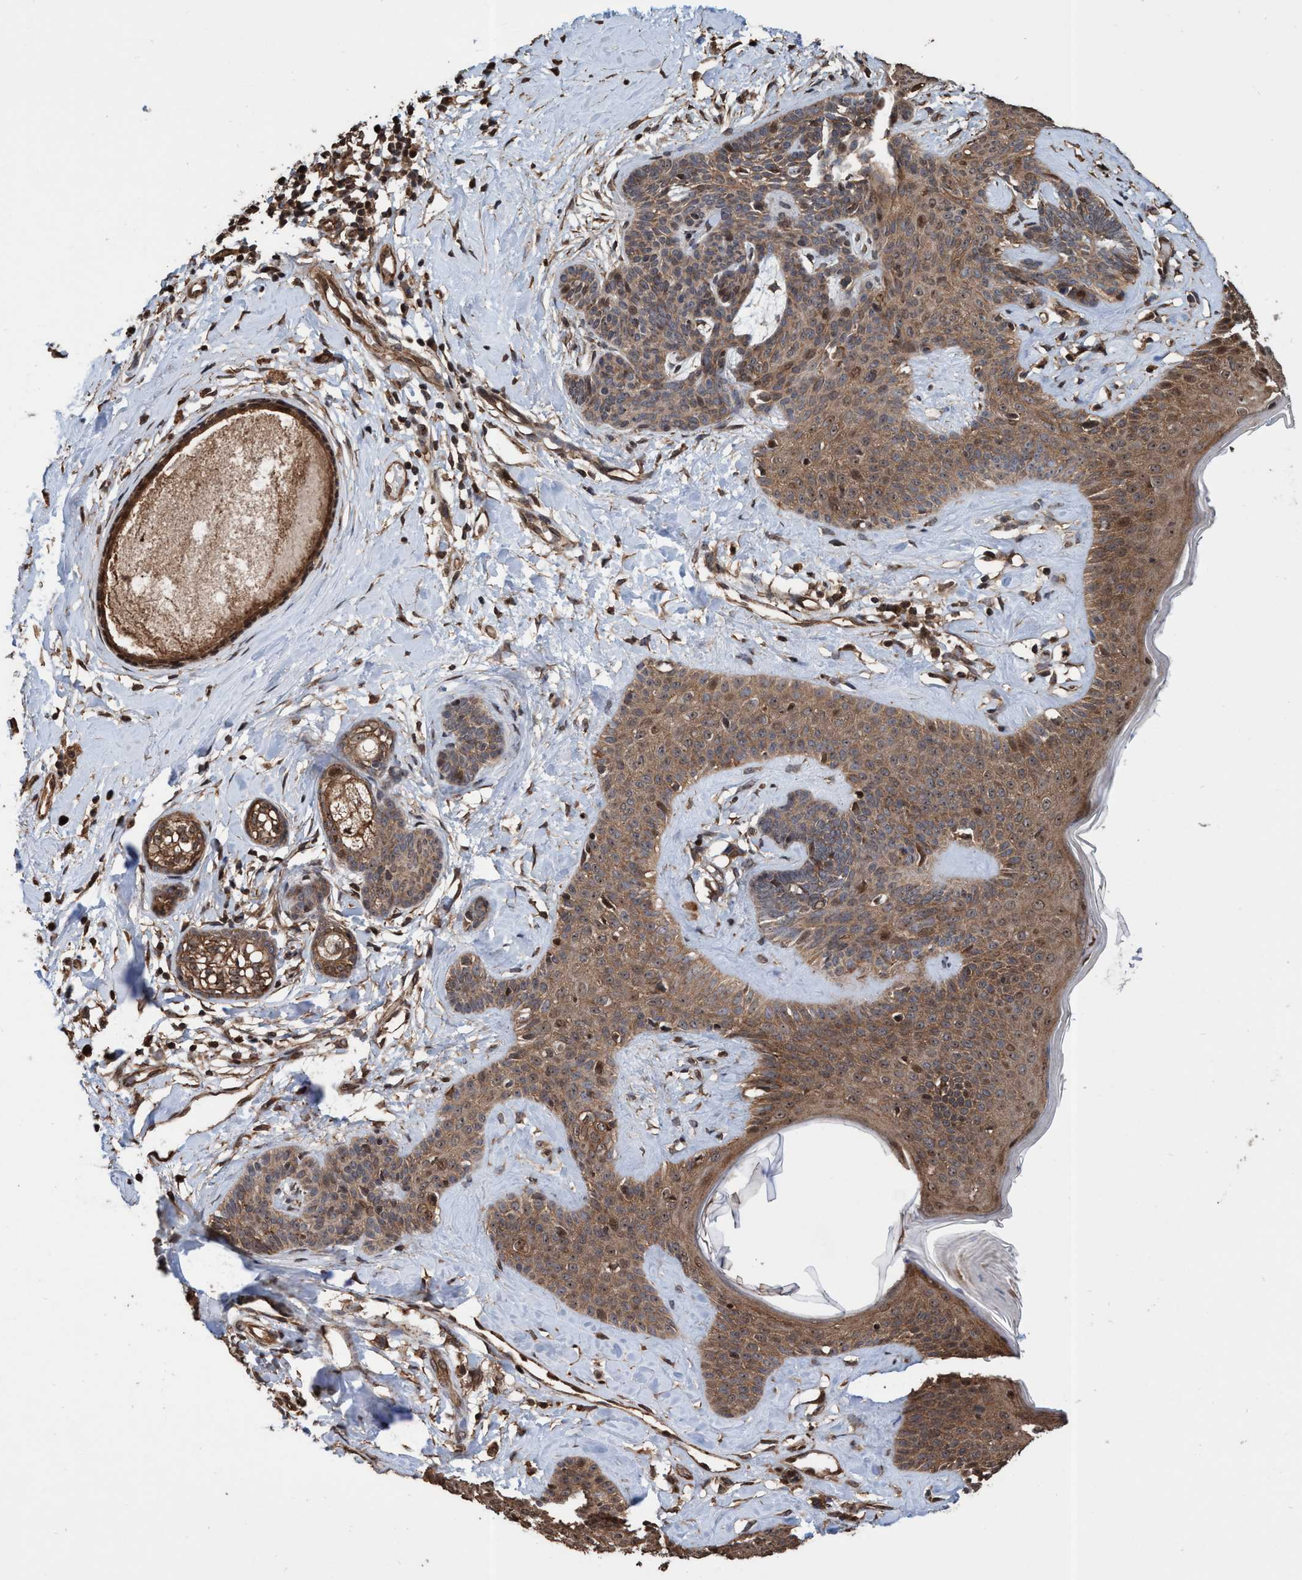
{"staining": {"intensity": "weak", "quantity": ">75%", "location": "cytoplasmic/membranous,nuclear"}, "tissue": "skin cancer", "cell_type": "Tumor cells", "image_type": "cancer", "snomed": [{"axis": "morphology", "description": "Developmental malformation"}, {"axis": "morphology", "description": "Basal cell carcinoma"}, {"axis": "topography", "description": "Skin"}], "caption": "A brown stain labels weak cytoplasmic/membranous and nuclear staining of a protein in human skin cancer tumor cells.", "gene": "TRPC7", "patient": {"sex": "female", "age": 62}}